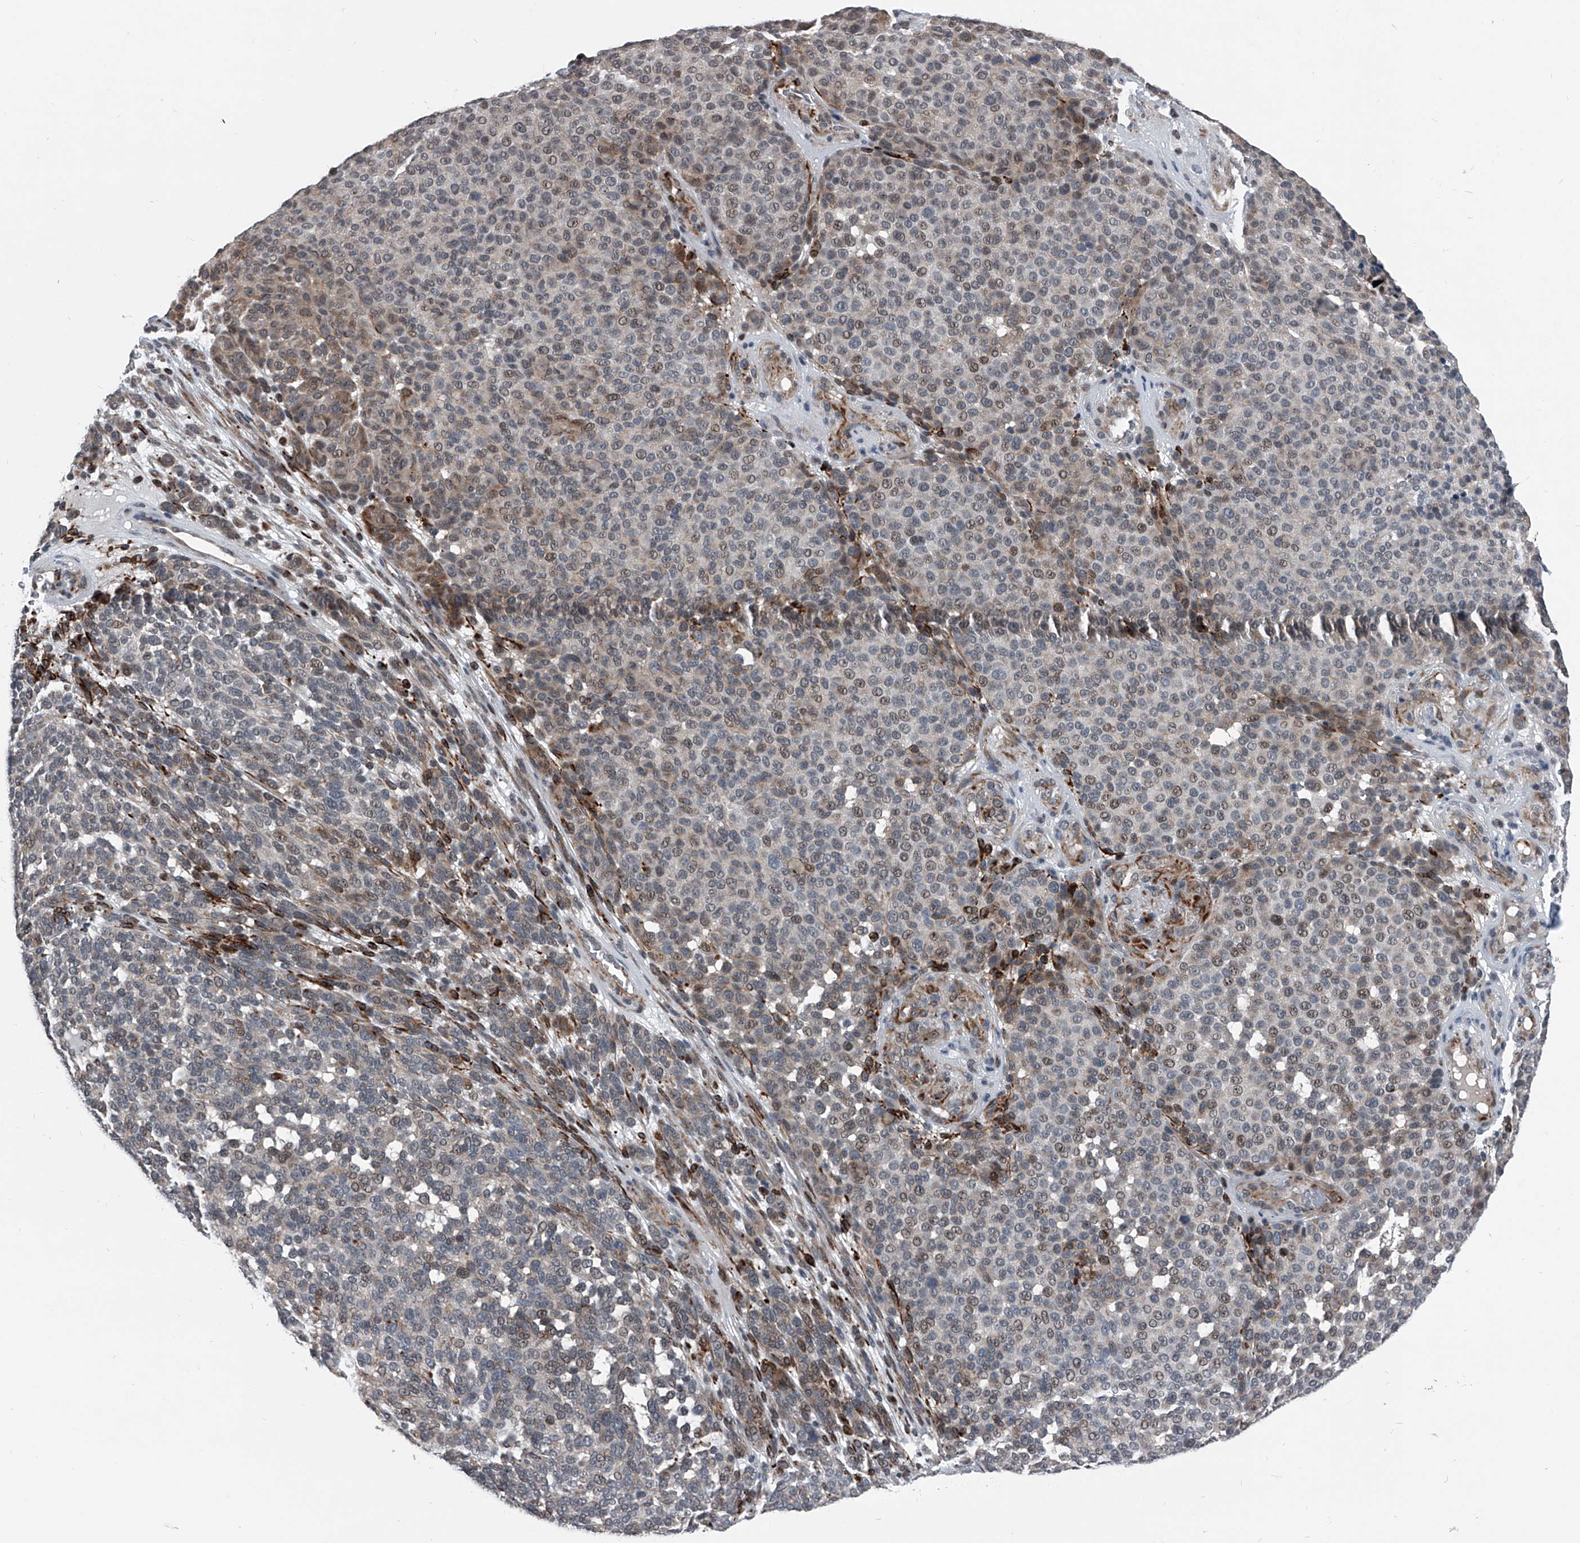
{"staining": {"intensity": "weak", "quantity": "<25%", "location": "cytoplasmic/membranous"}, "tissue": "melanoma", "cell_type": "Tumor cells", "image_type": "cancer", "snomed": [{"axis": "morphology", "description": "Malignant melanoma, NOS"}, {"axis": "topography", "description": "Skin"}], "caption": "Immunohistochemical staining of human malignant melanoma demonstrates no significant expression in tumor cells.", "gene": "MEN1", "patient": {"sex": "male", "age": 49}}